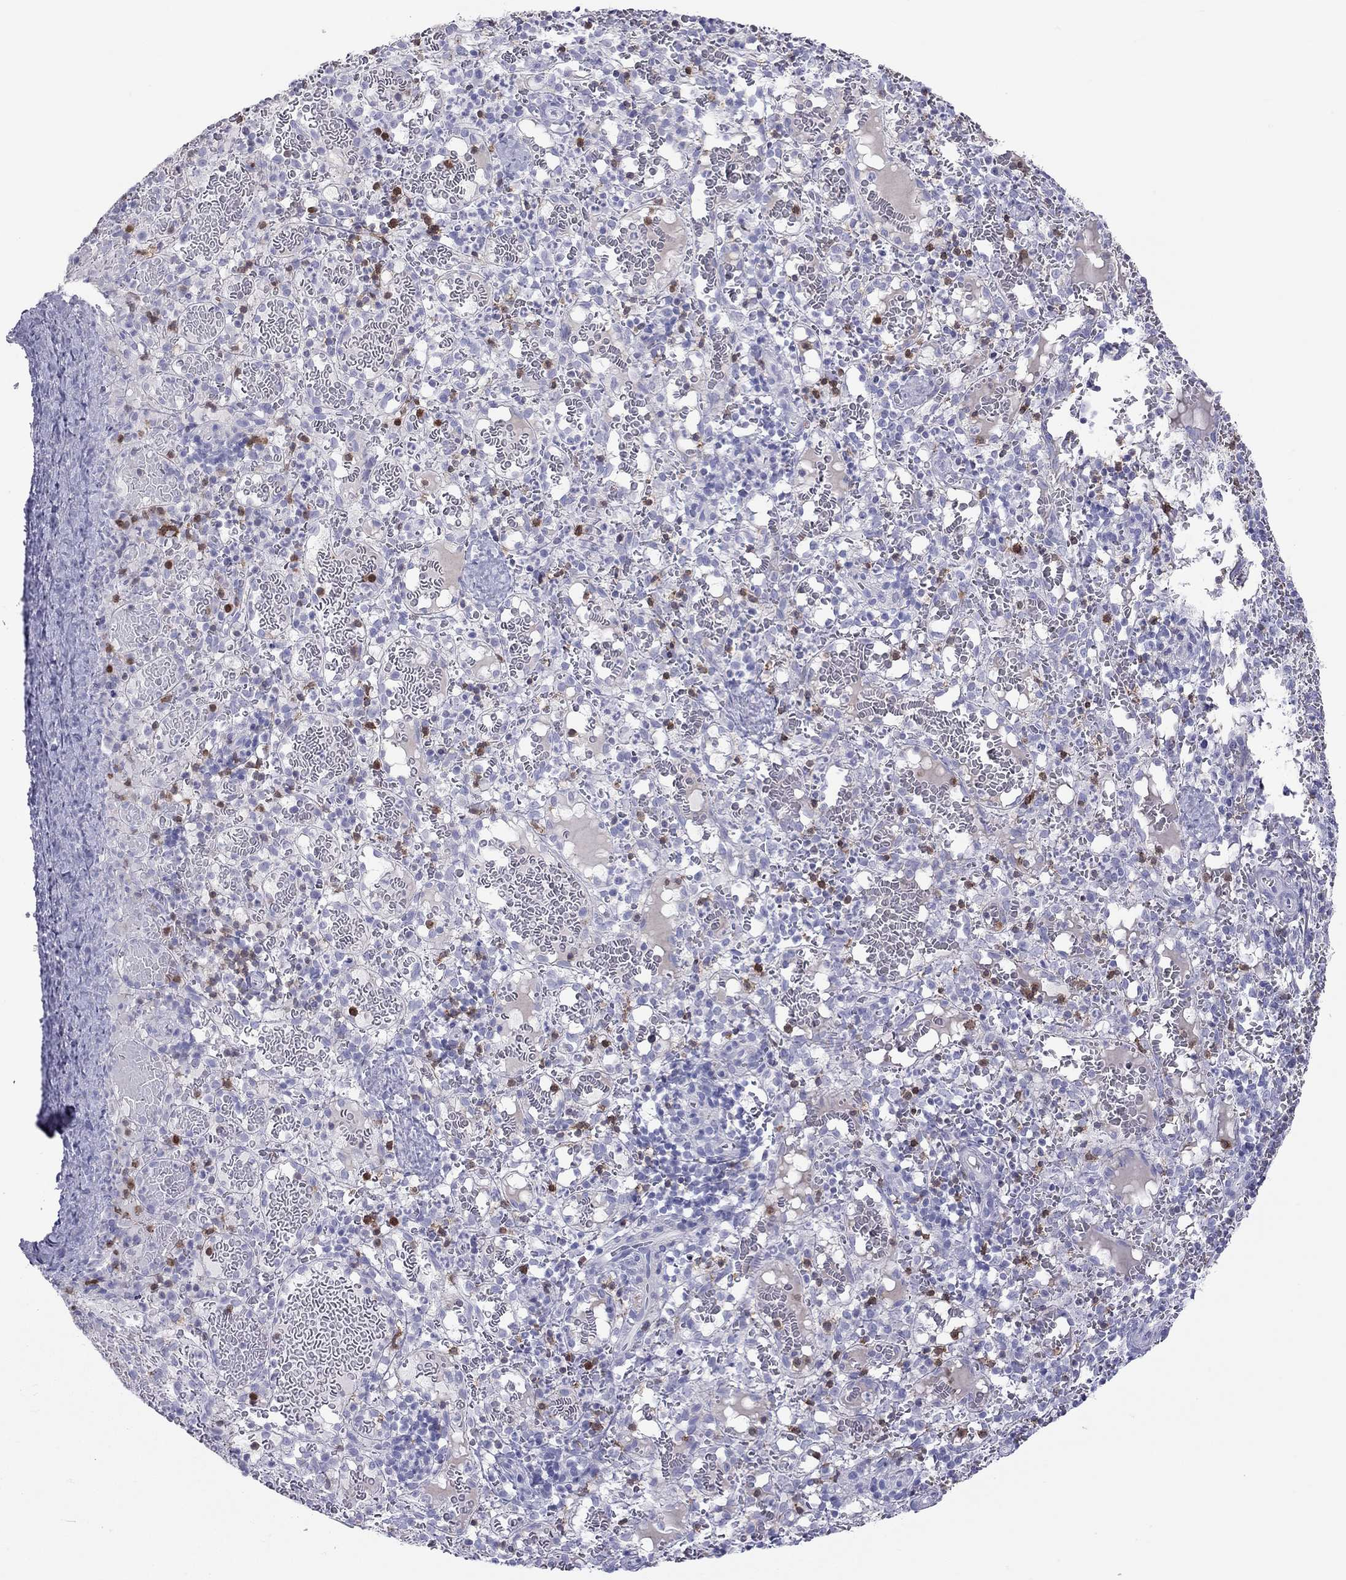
{"staining": {"intensity": "strong", "quantity": "<25%", "location": "cytoplasmic/membranous,nuclear"}, "tissue": "spleen", "cell_type": "Cells in red pulp", "image_type": "normal", "snomed": [{"axis": "morphology", "description": "Normal tissue, NOS"}, {"axis": "topography", "description": "Spleen"}], "caption": "Spleen stained with DAB (3,3'-diaminobenzidine) immunohistochemistry (IHC) exhibits medium levels of strong cytoplasmic/membranous,nuclear positivity in about <25% of cells in red pulp. (DAB (3,3'-diaminobenzidine) IHC, brown staining for protein, blue staining for nuclei).", "gene": "SH2D2A", "patient": {"sex": "male", "age": 11}}